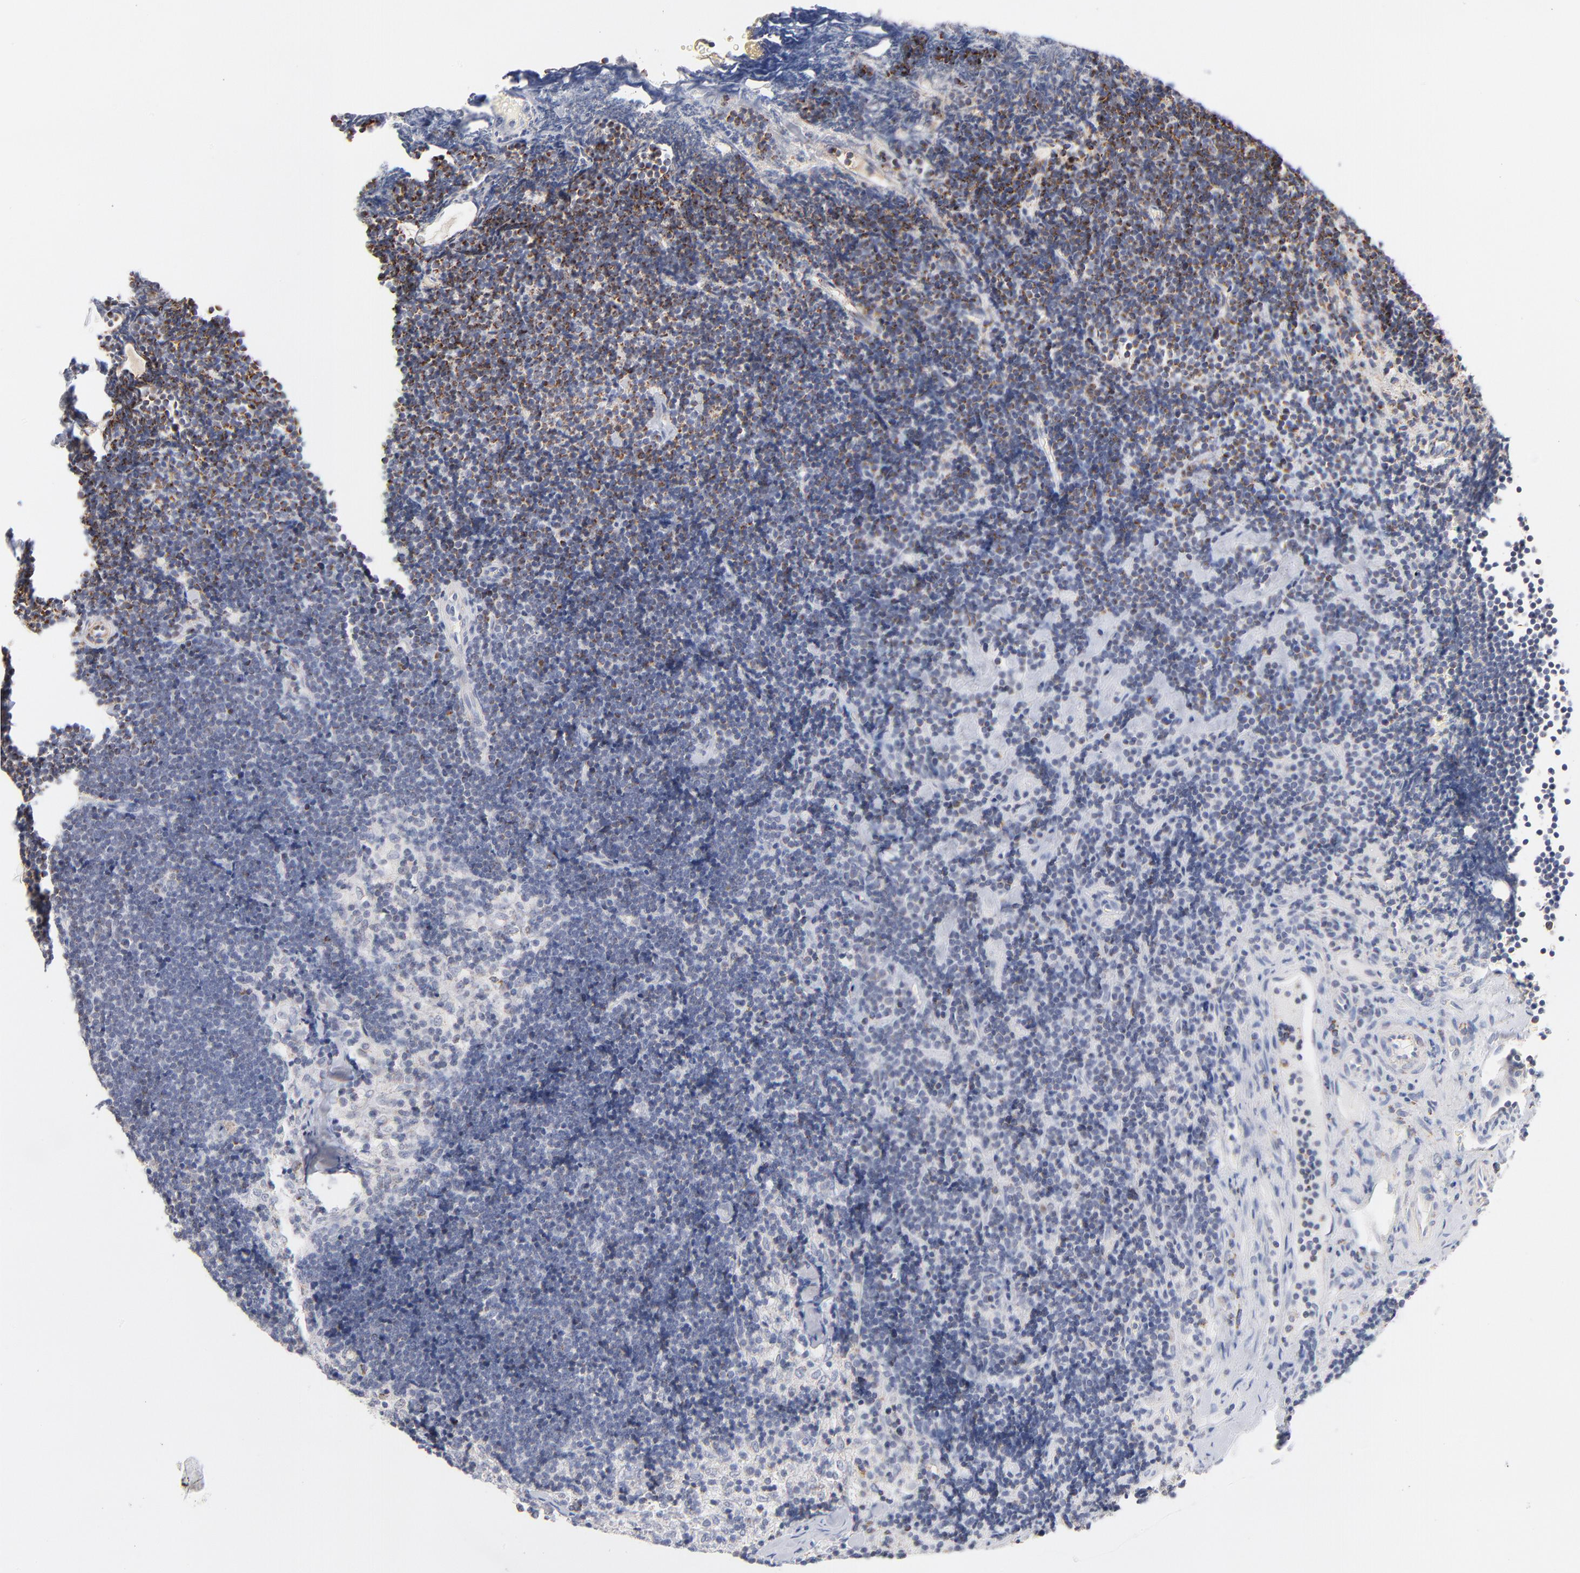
{"staining": {"intensity": "moderate", "quantity": "<25%", "location": "cytoplasmic/membranous"}, "tissue": "lymph node", "cell_type": "Non-germinal center cells", "image_type": "normal", "snomed": [{"axis": "morphology", "description": "Normal tissue, NOS"}, {"axis": "topography", "description": "Lymph node"}], "caption": "Lymph node stained with immunohistochemistry shows moderate cytoplasmic/membranous expression in about <25% of non-germinal center cells. (DAB IHC, brown staining for protein, blue staining for nuclei).", "gene": "MRPL58", "patient": {"sex": "male", "age": 63}}